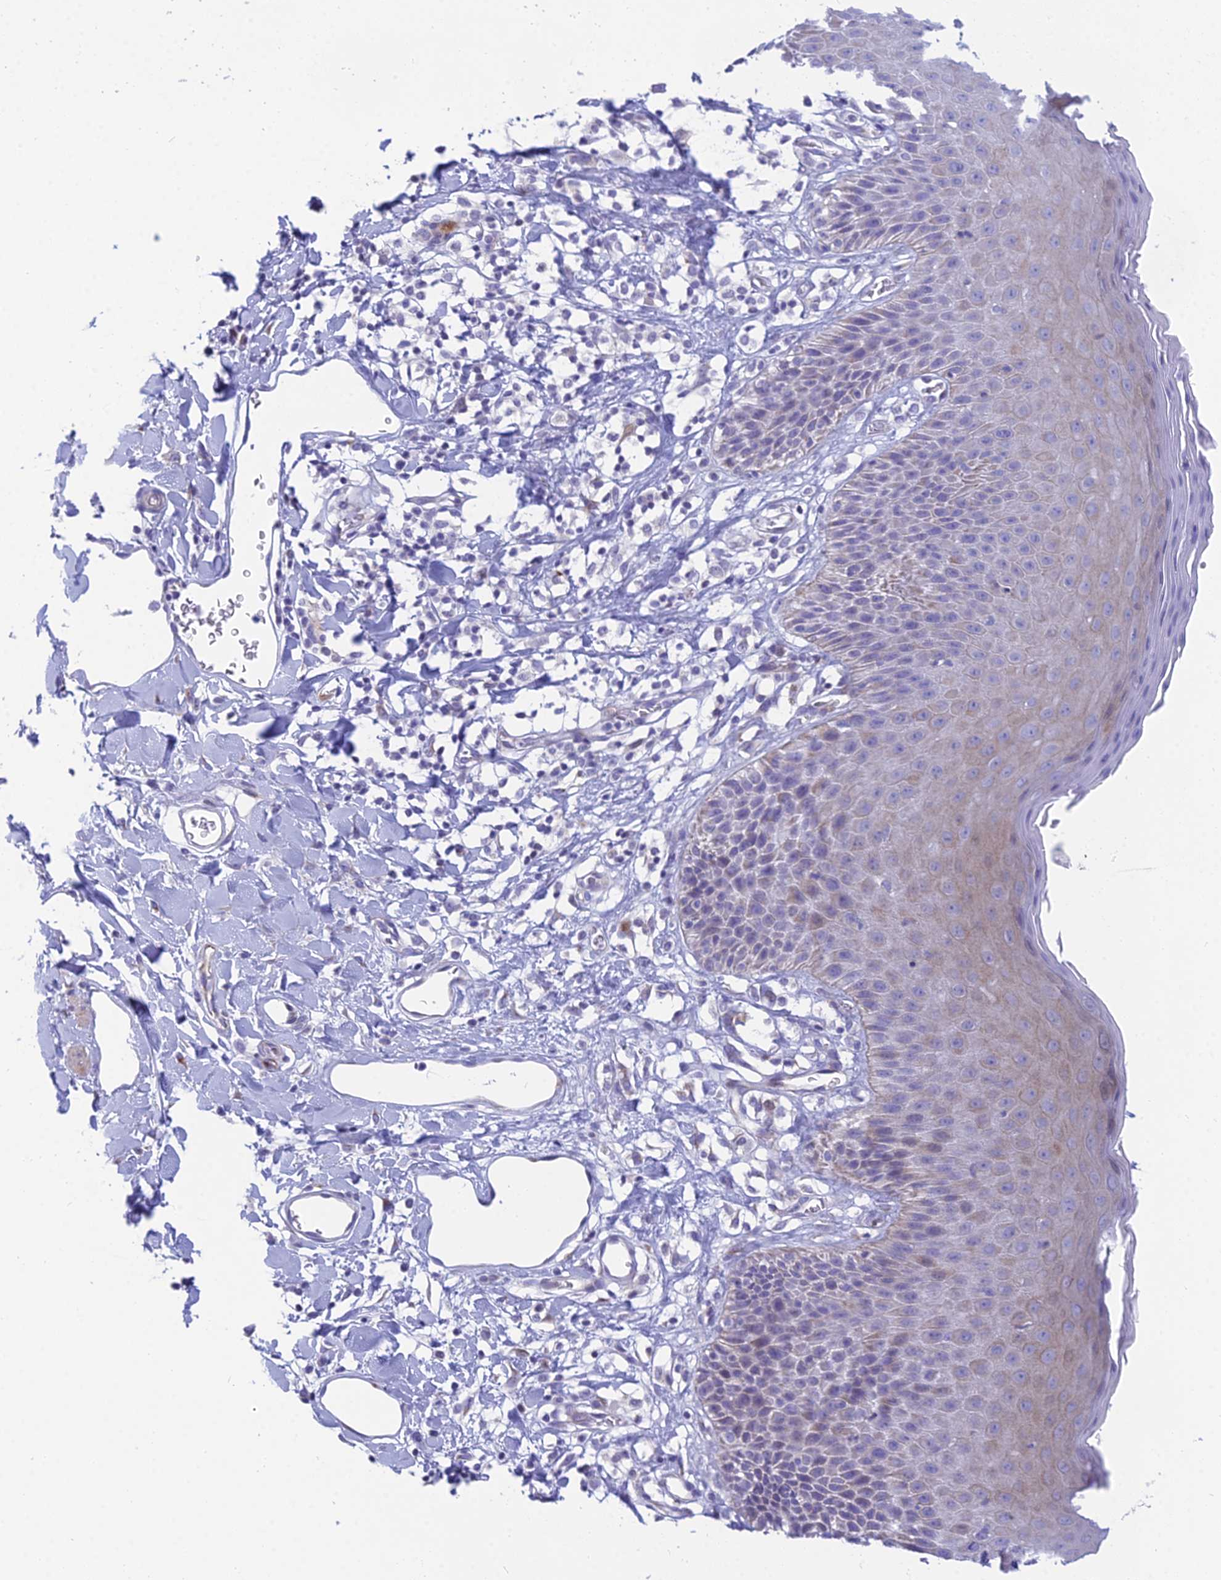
{"staining": {"intensity": "weak", "quantity": "25%-75%", "location": "cytoplasmic/membranous"}, "tissue": "skin", "cell_type": "Epidermal cells", "image_type": "normal", "snomed": [{"axis": "morphology", "description": "Normal tissue, NOS"}, {"axis": "topography", "description": "Vulva"}], "caption": "Immunohistochemistry (IHC) micrograph of unremarkable skin: skin stained using immunohistochemistry (IHC) demonstrates low levels of weak protein expression localized specifically in the cytoplasmic/membranous of epidermal cells, appearing as a cytoplasmic/membranous brown color.", "gene": "PRR13", "patient": {"sex": "female", "age": 68}}